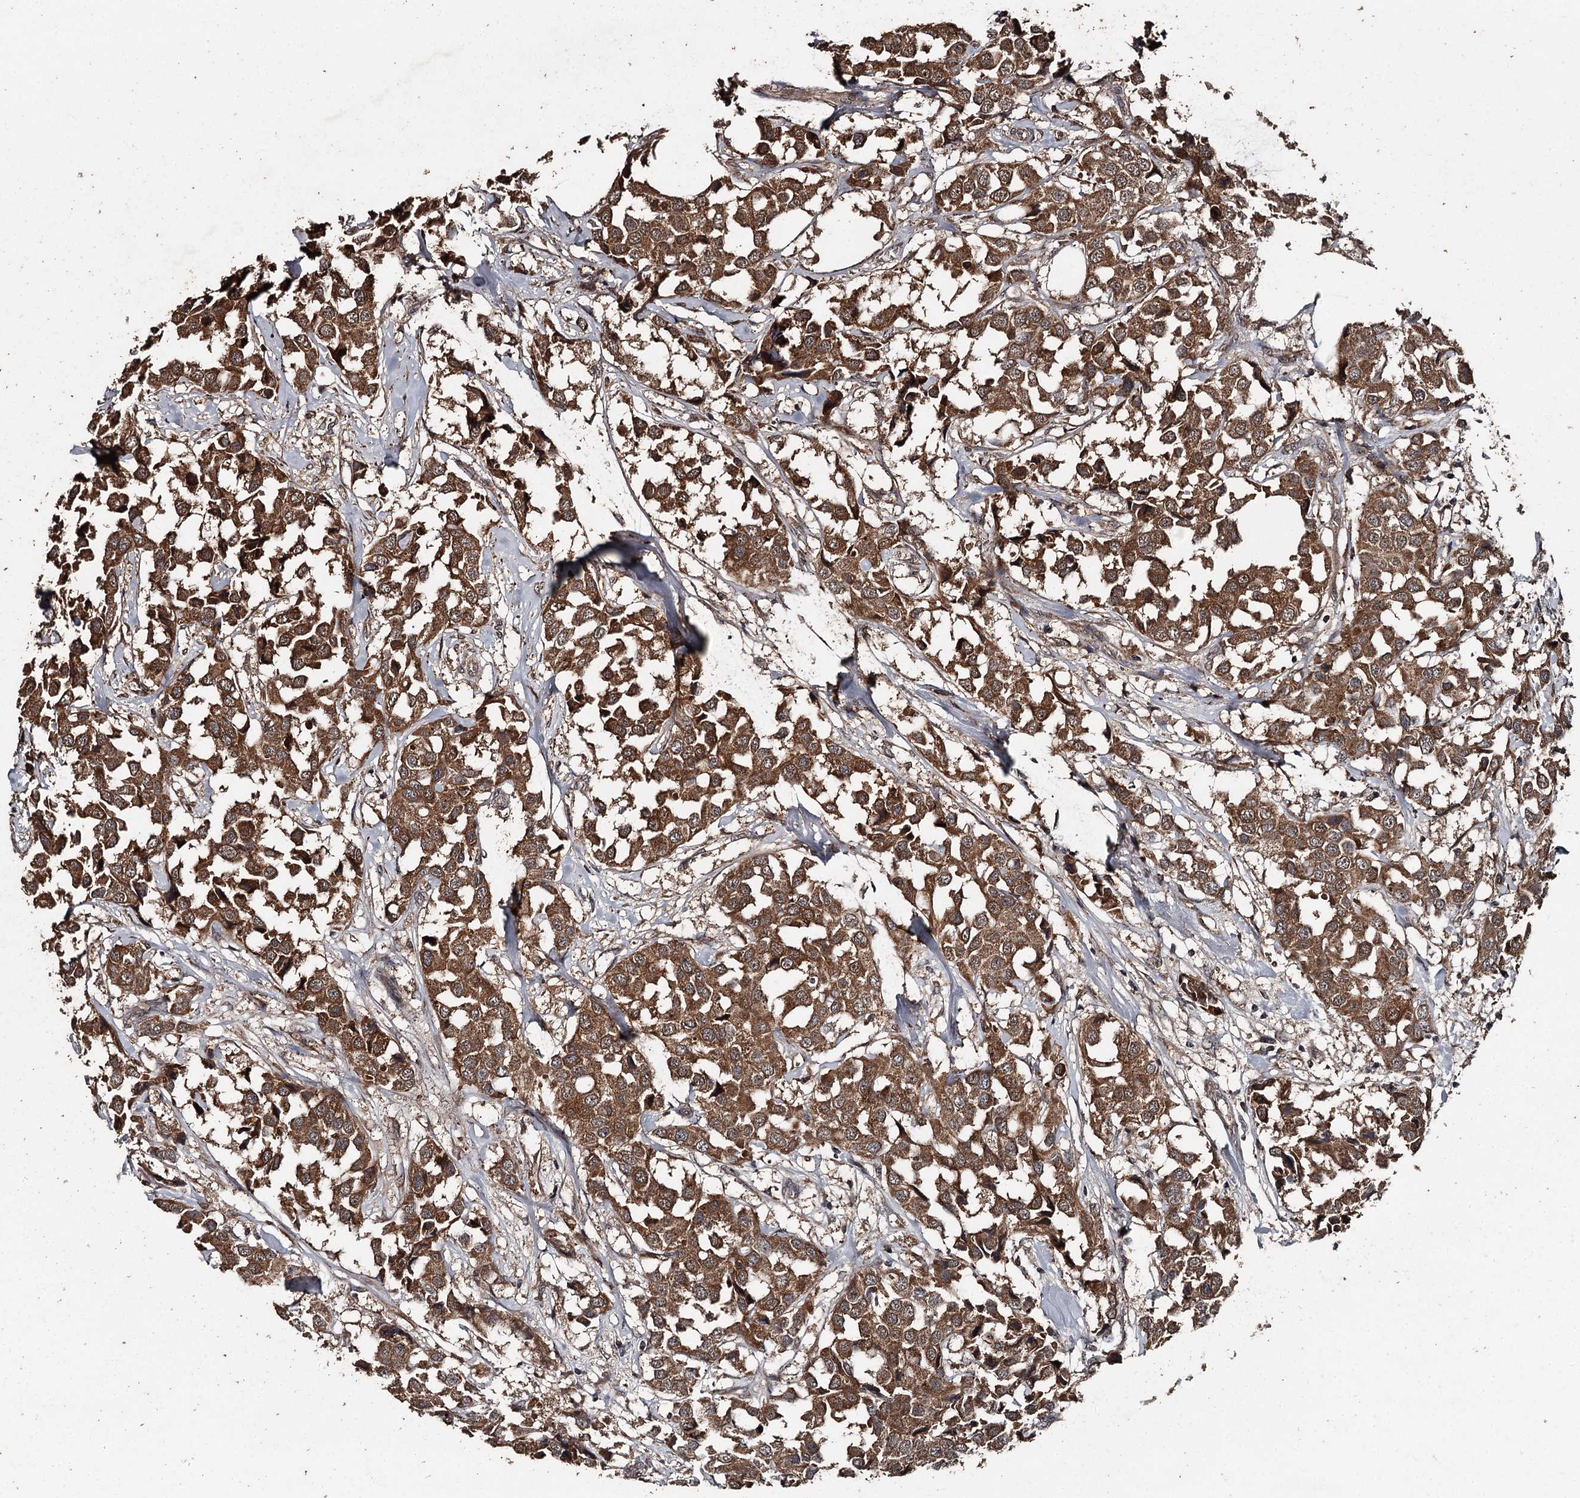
{"staining": {"intensity": "strong", "quantity": ">75%", "location": "cytoplasmic/membranous"}, "tissue": "breast cancer", "cell_type": "Tumor cells", "image_type": "cancer", "snomed": [{"axis": "morphology", "description": "Duct carcinoma"}, {"axis": "topography", "description": "Breast"}], "caption": "Breast invasive ductal carcinoma was stained to show a protein in brown. There is high levels of strong cytoplasmic/membranous positivity in about >75% of tumor cells. Nuclei are stained in blue.", "gene": "WIPI1", "patient": {"sex": "female", "age": 80}}